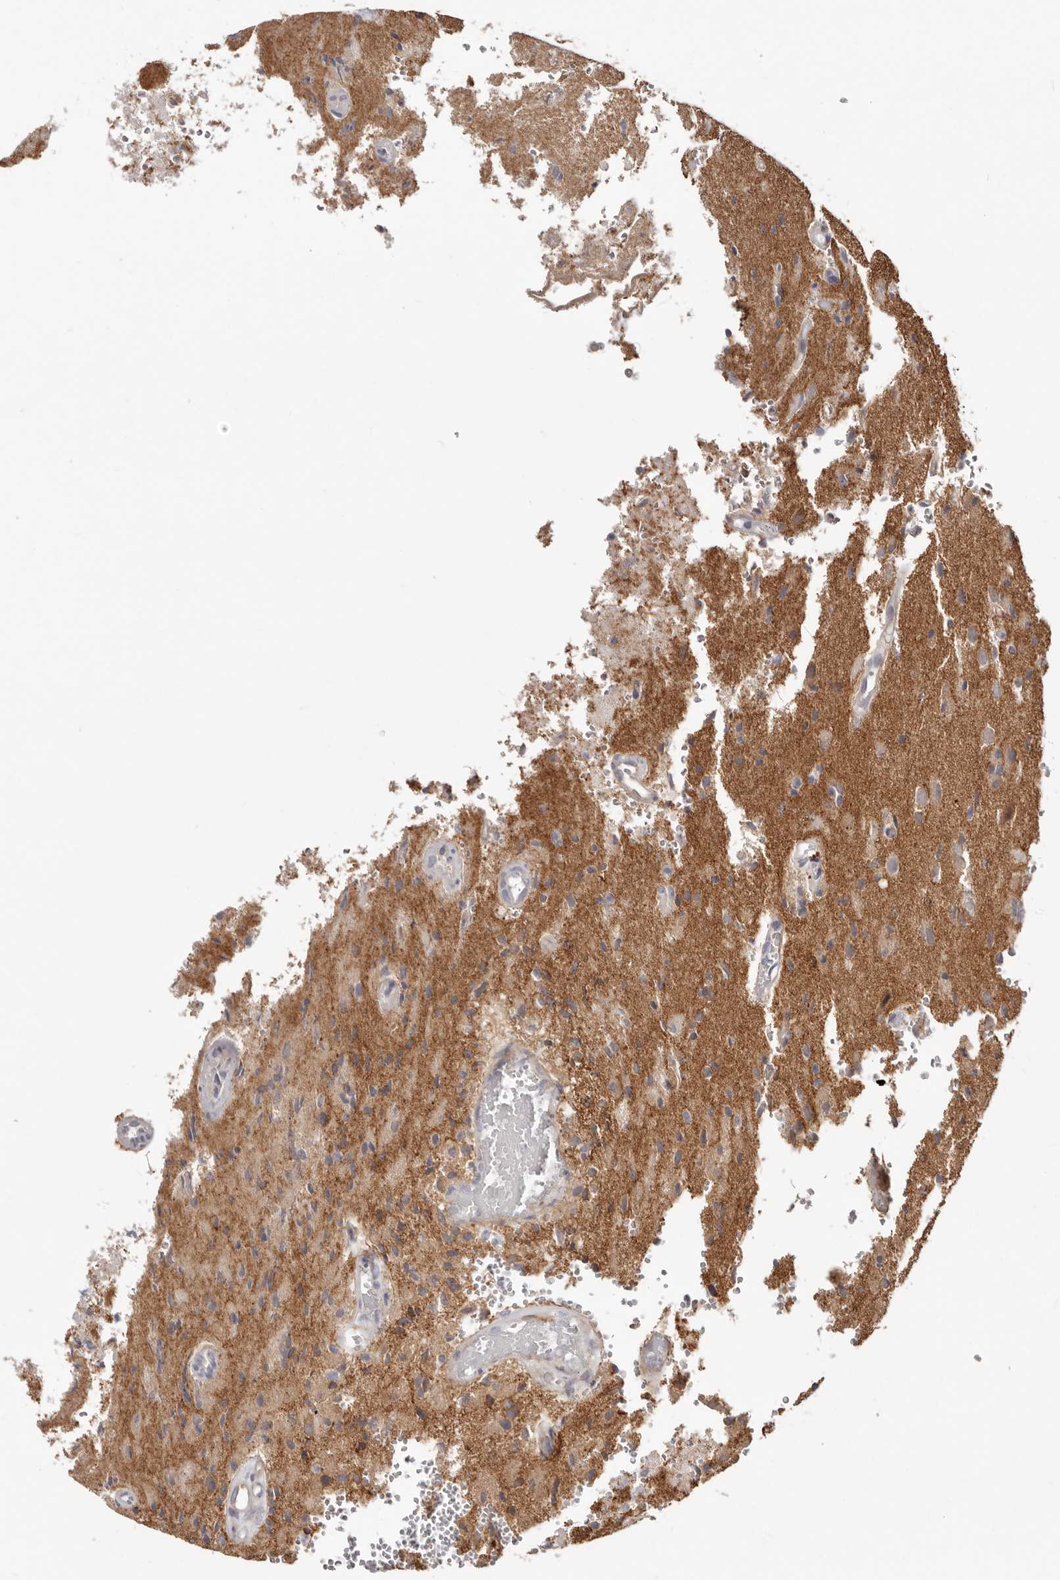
{"staining": {"intensity": "weak", "quantity": "25%-75%", "location": "cytoplasmic/membranous"}, "tissue": "glioma", "cell_type": "Tumor cells", "image_type": "cancer", "snomed": [{"axis": "morphology", "description": "Normal tissue, NOS"}, {"axis": "morphology", "description": "Glioma, malignant, High grade"}, {"axis": "topography", "description": "Cerebral cortex"}], "caption": "Glioma was stained to show a protein in brown. There is low levels of weak cytoplasmic/membranous expression in about 25%-75% of tumor cells.", "gene": "SZT2", "patient": {"sex": "male", "age": 77}}